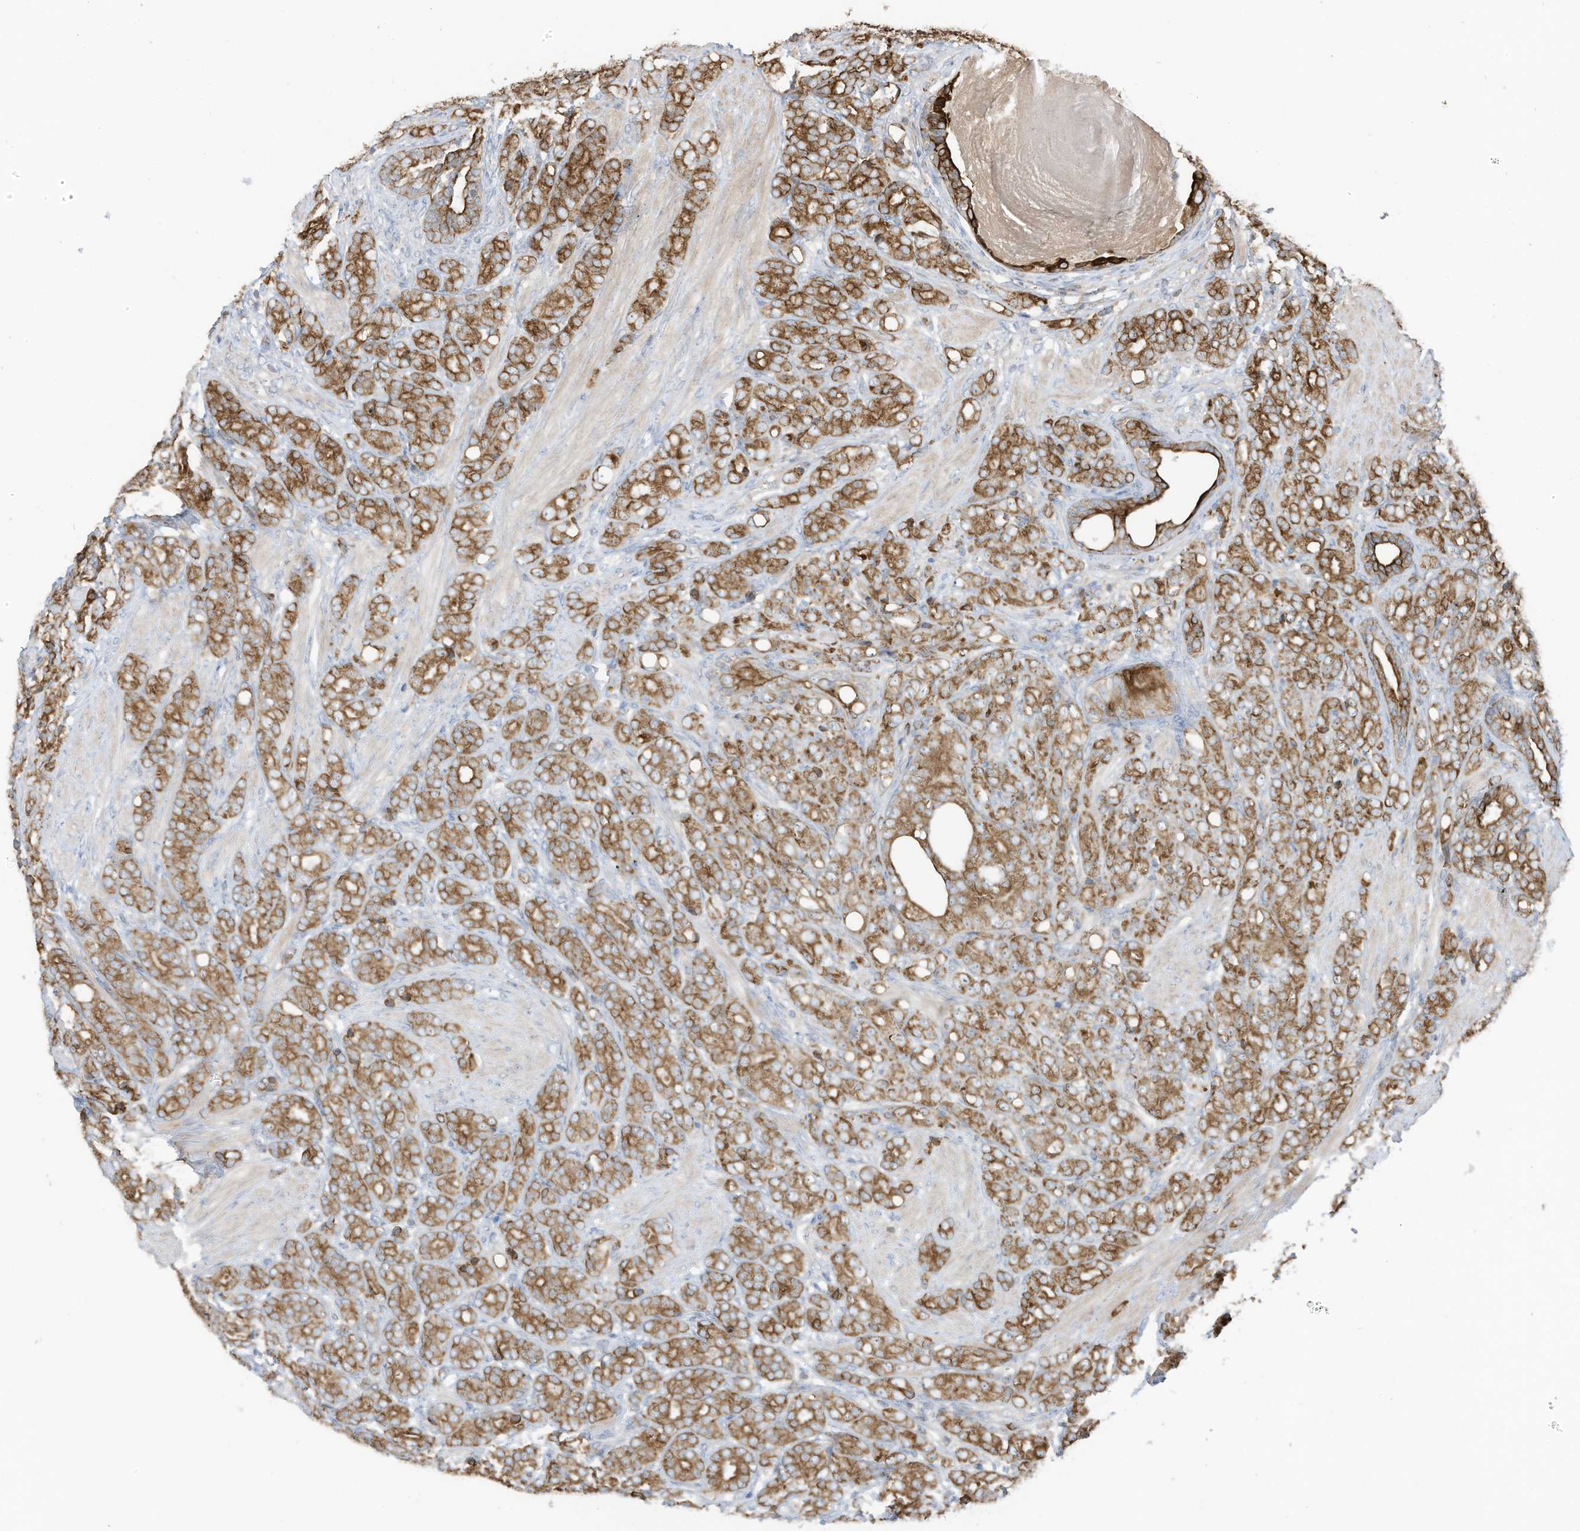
{"staining": {"intensity": "strong", "quantity": ">75%", "location": "cytoplasmic/membranous"}, "tissue": "prostate cancer", "cell_type": "Tumor cells", "image_type": "cancer", "snomed": [{"axis": "morphology", "description": "Adenocarcinoma, High grade"}, {"axis": "topography", "description": "Prostate"}], "caption": "Immunohistochemical staining of human prostate cancer (high-grade adenocarcinoma) demonstrates strong cytoplasmic/membranous protein positivity in approximately >75% of tumor cells.", "gene": "CGAS", "patient": {"sex": "male", "age": 62}}